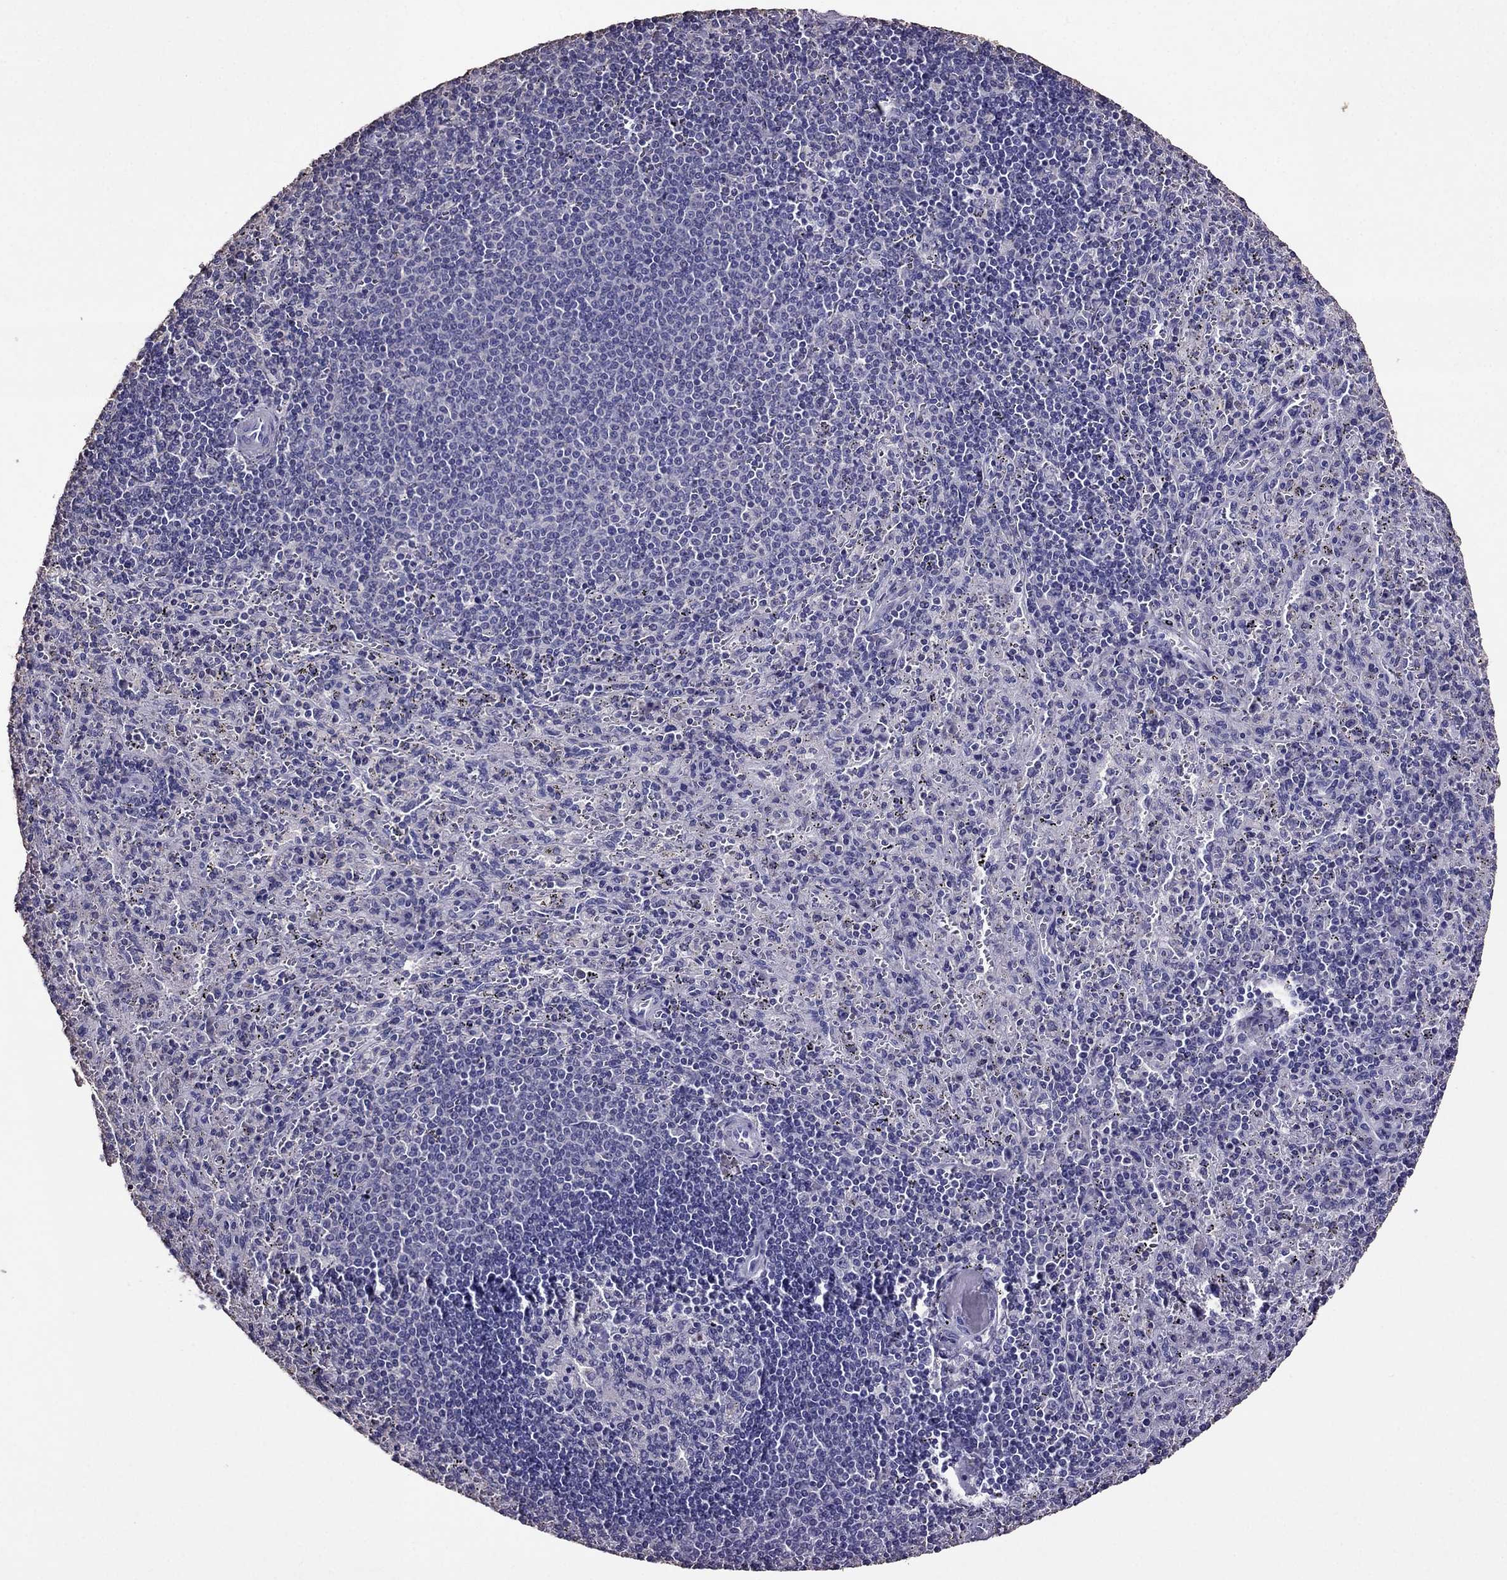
{"staining": {"intensity": "negative", "quantity": "none", "location": "none"}, "tissue": "spleen", "cell_type": "Cells in red pulp", "image_type": "normal", "snomed": [{"axis": "morphology", "description": "Normal tissue, NOS"}, {"axis": "topography", "description": "Spleen"}], "caption": "The image reveals no significant positivity in cells in red pulp of spleen.", "gene": "NKX3", "patient": {"sex": "male", "age": 57}}